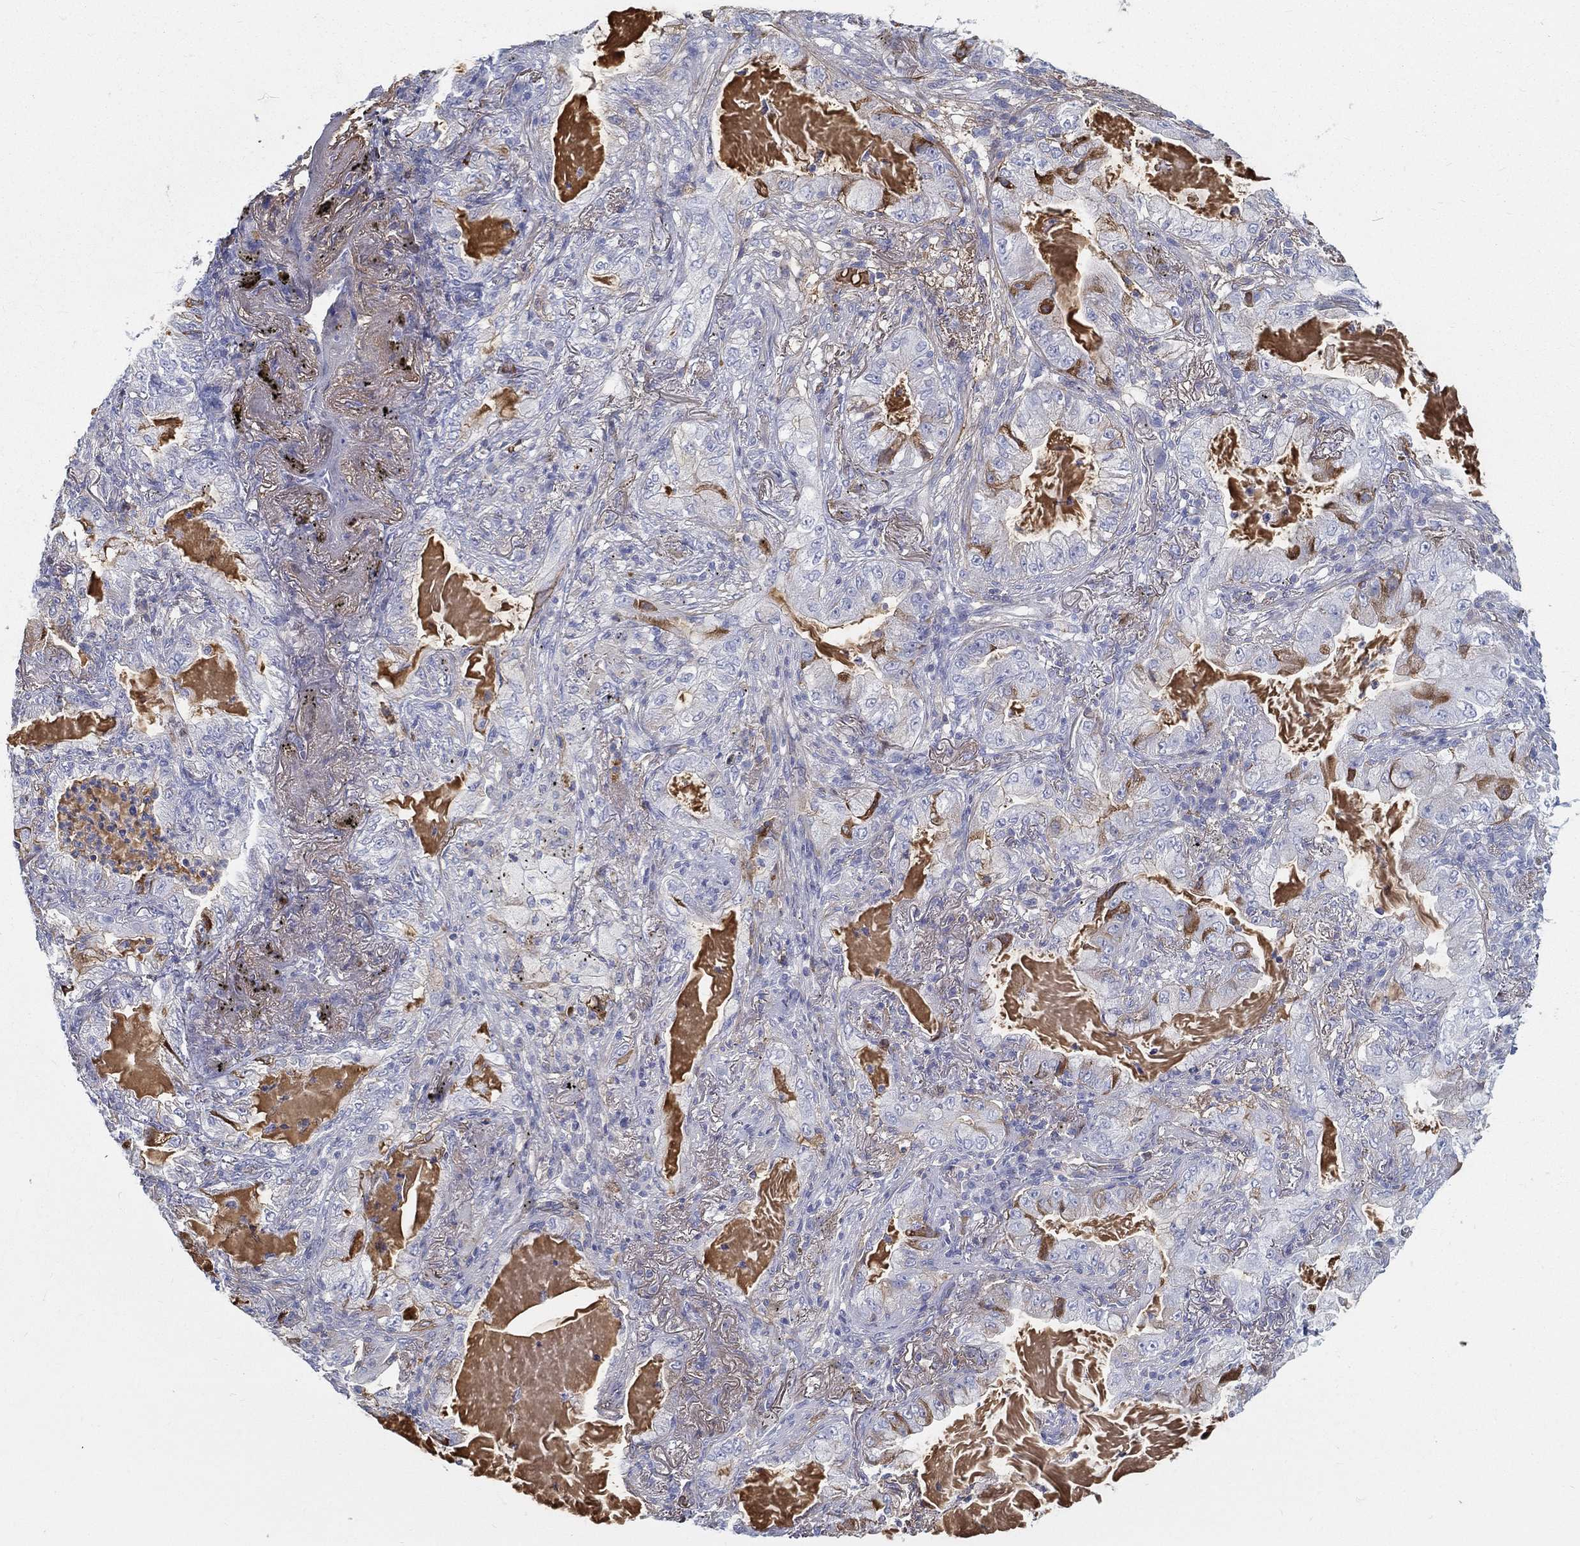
{"staining": {"intensity": "weak", "quantity": "<25%", "location": "cytoplasmic/membranous"}, "tissue": "lung cancer", "cell_type": "Tumor cells", "image_type": "cancer", "snomed": [{"axis": "morphology", "description": "Adenocarcinoma, NOS"}, {"axis": "topography", "description": "Lung"}], "caption": "IHC image of human lung cancer (adenocarcinoma) stained for a protein (brown), which shows no staining in tumor cells.", "gene": "IFNB1", "patient": {"sex": "female", "age": 73}}